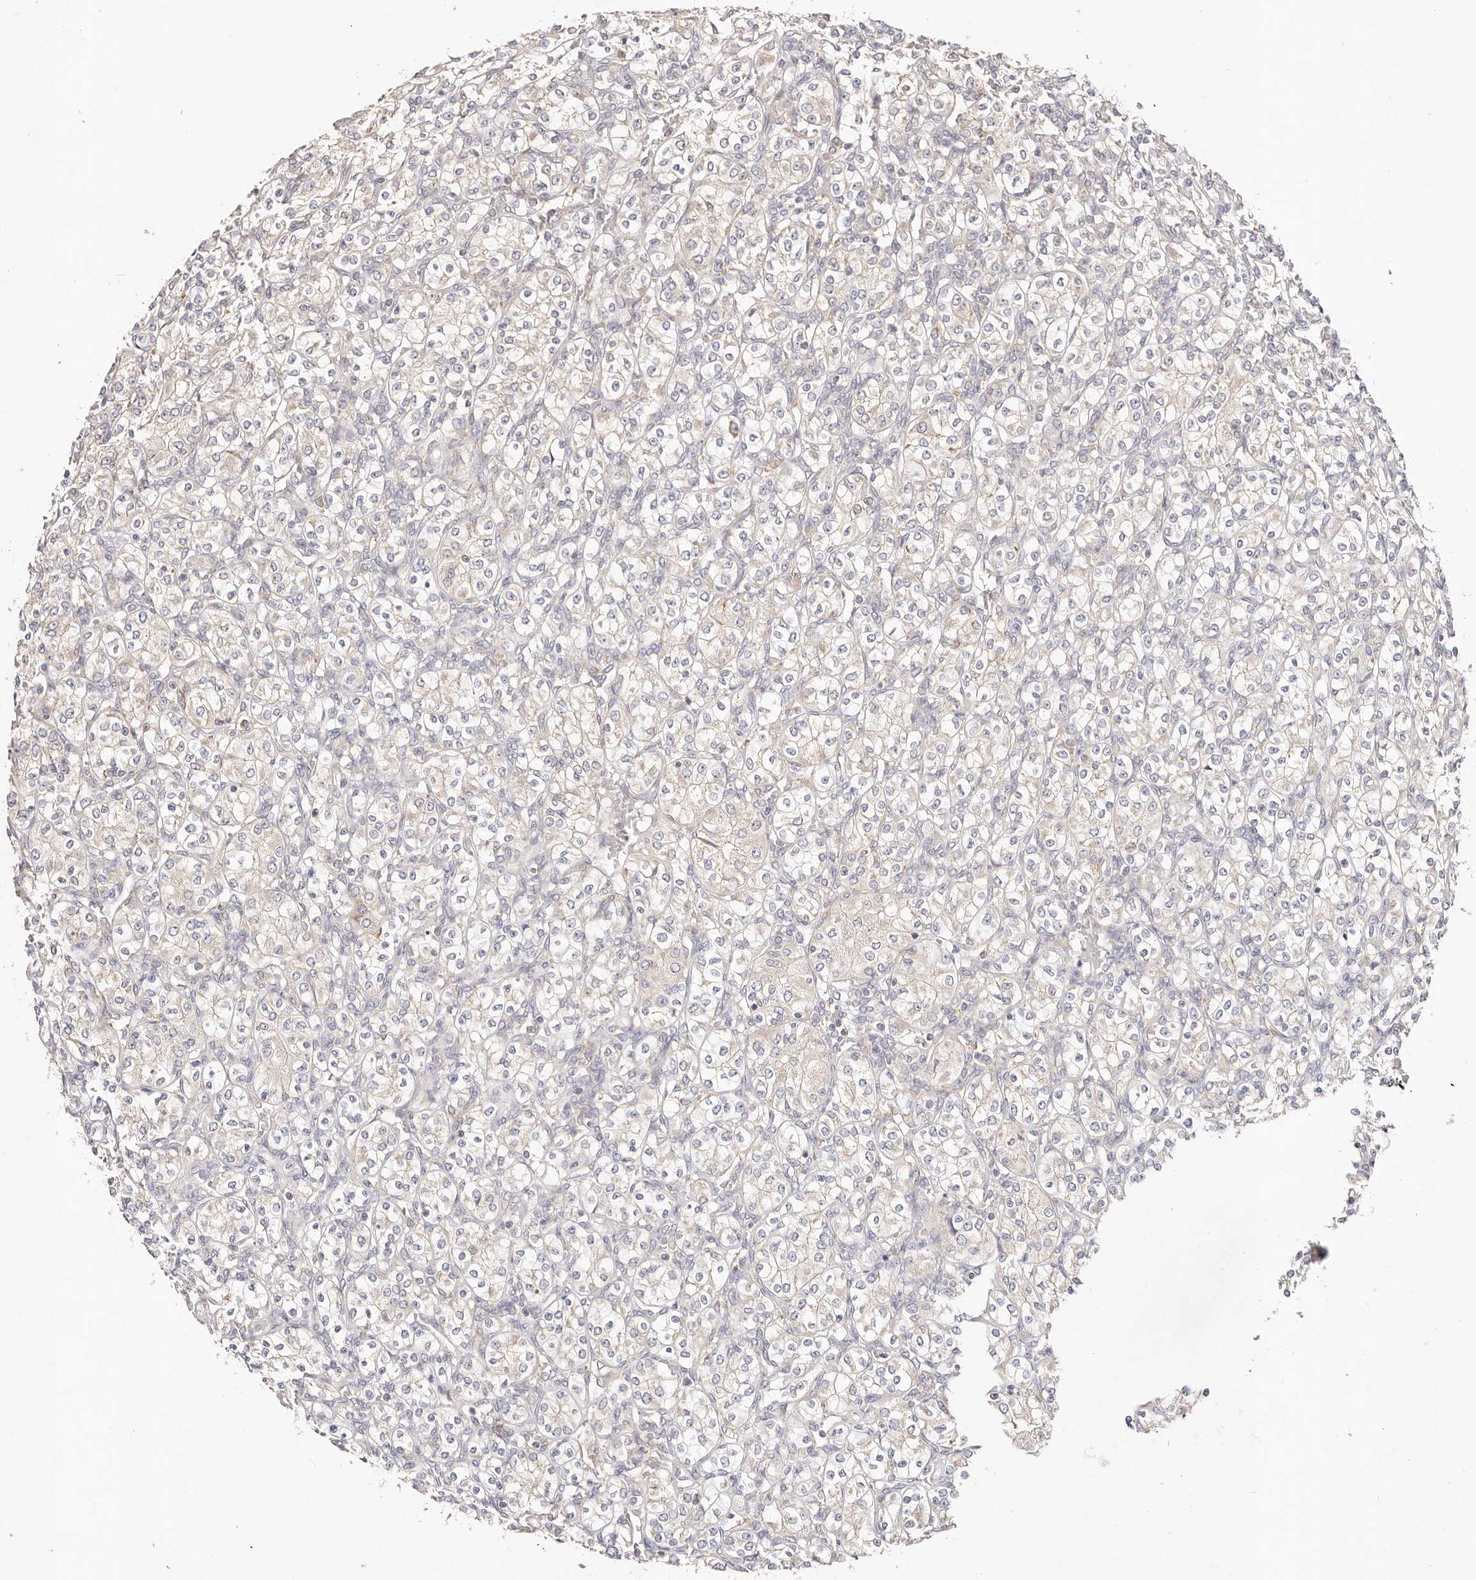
{"staining": {"intensity": "negative", "quantity": "none", "location": "none"}, "tissue": "renal cancer", "cell_type": "Tumor cells", "image_type": "cancer", "snomed": [{"axis": "morphology", "description": "Adenocarcinoma, NOS"}, {"axis": "topography", "description": "Kidney"}], "caption": "Photomicrograph shows no significant protein positivity in tumor cells of adenocarcinoma (renal). Brightfield microscopy of immunohistochemistry stained with DAB (brown) and hematoxylin (blue), captured at high magnification.", "gene": "GNA13", "patient": {"sex": "male", "age": 77}}